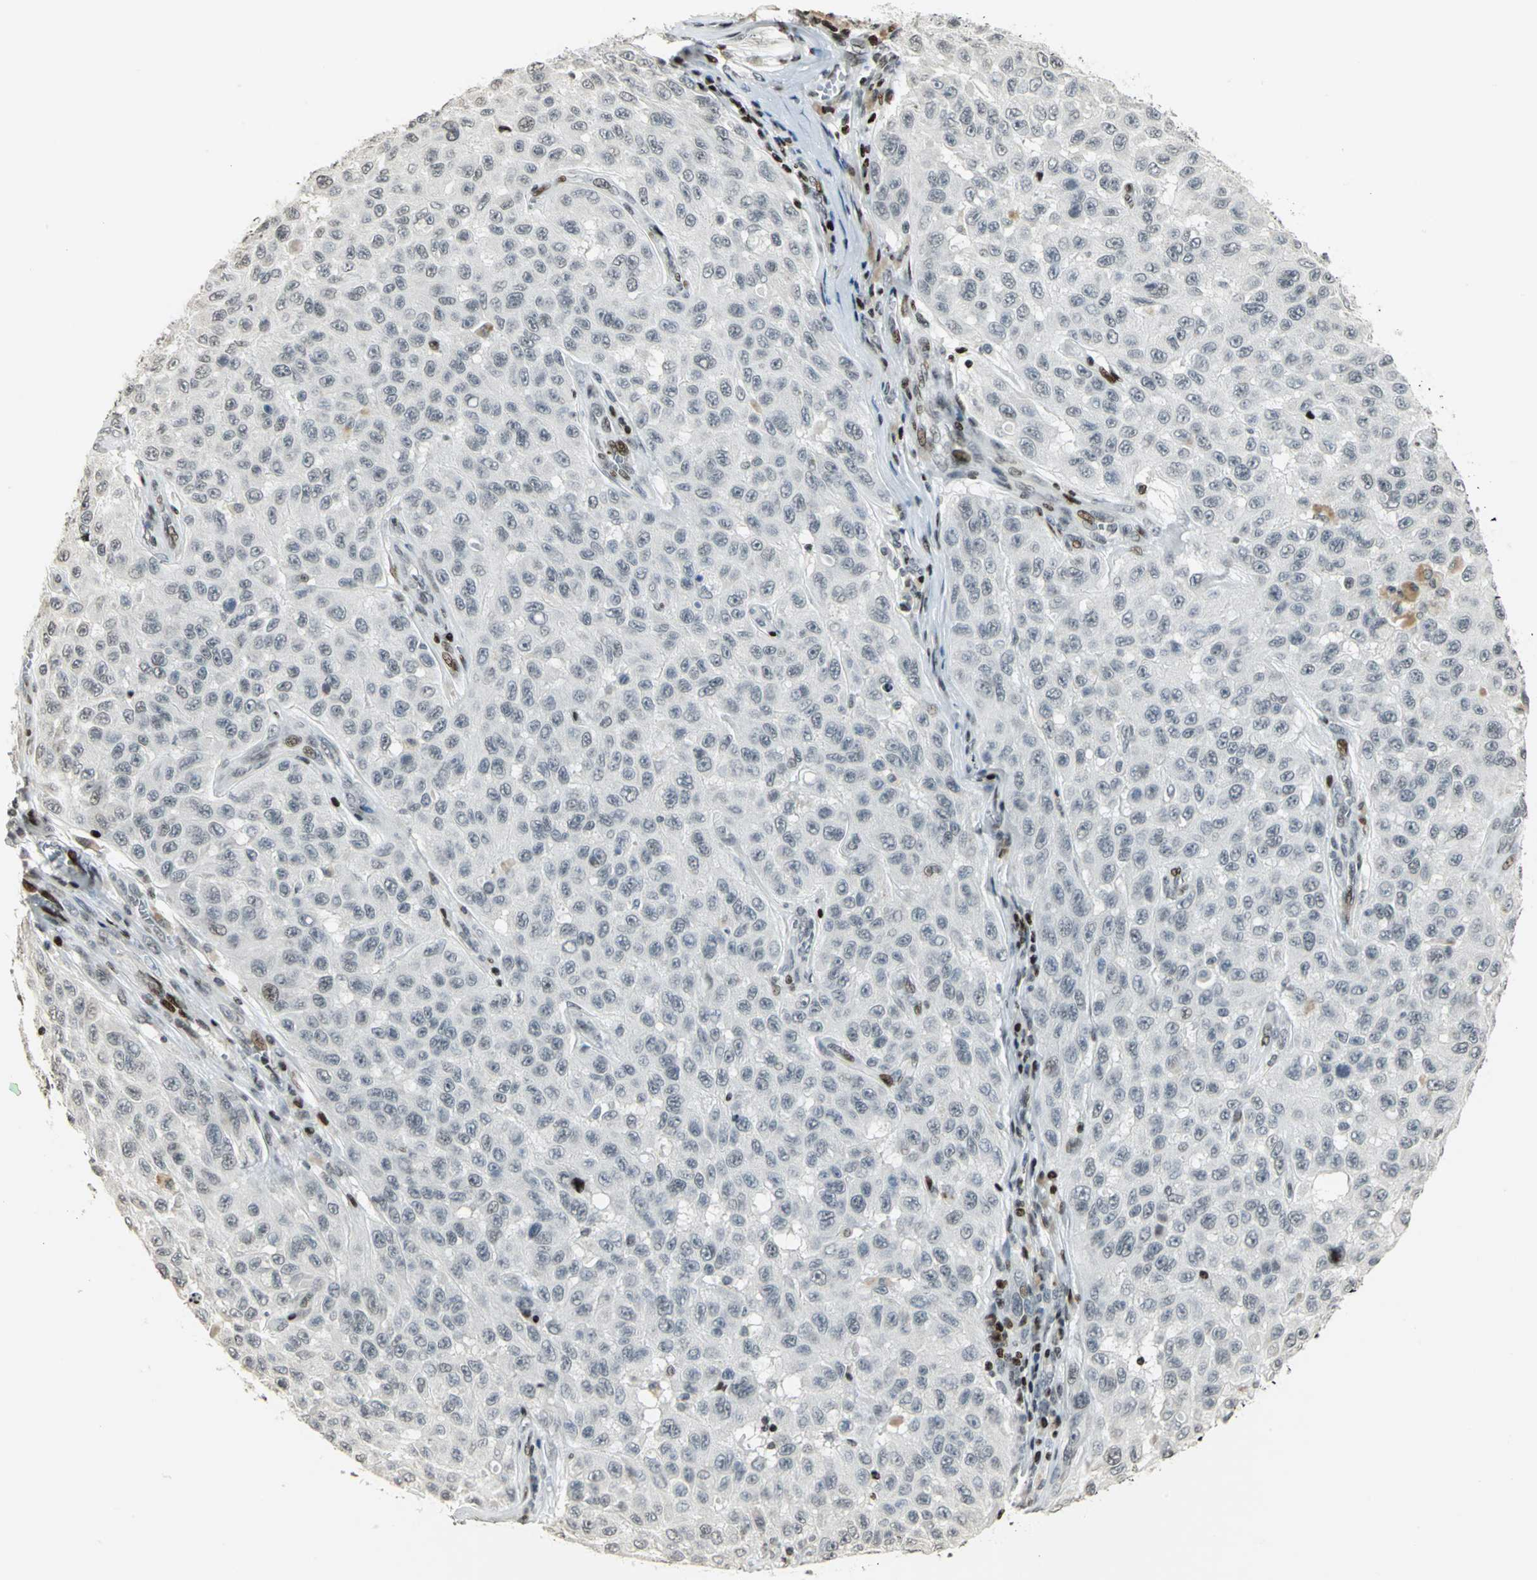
{"staining": {"intensity": "negative", "quantity": "none", "location": "none"}, "tissue": "melanoma", "cell_type": "Tumor cells", "image_type": "cancer", "snomed": [{"axis": "morphology", "description": "Malignant melanoma, NOS"}, {"axis": "topography", "description": "Skin"}], "caption": "A photomicrograph of malignant melanoma stained for a protein exhibits no brown staining in tumor cells. (DAB immunohistochemistry (IHC) with hematoxylin counter stain).", "gene": "KDM1A", "patient": {"sex": "male", "age": 30}}